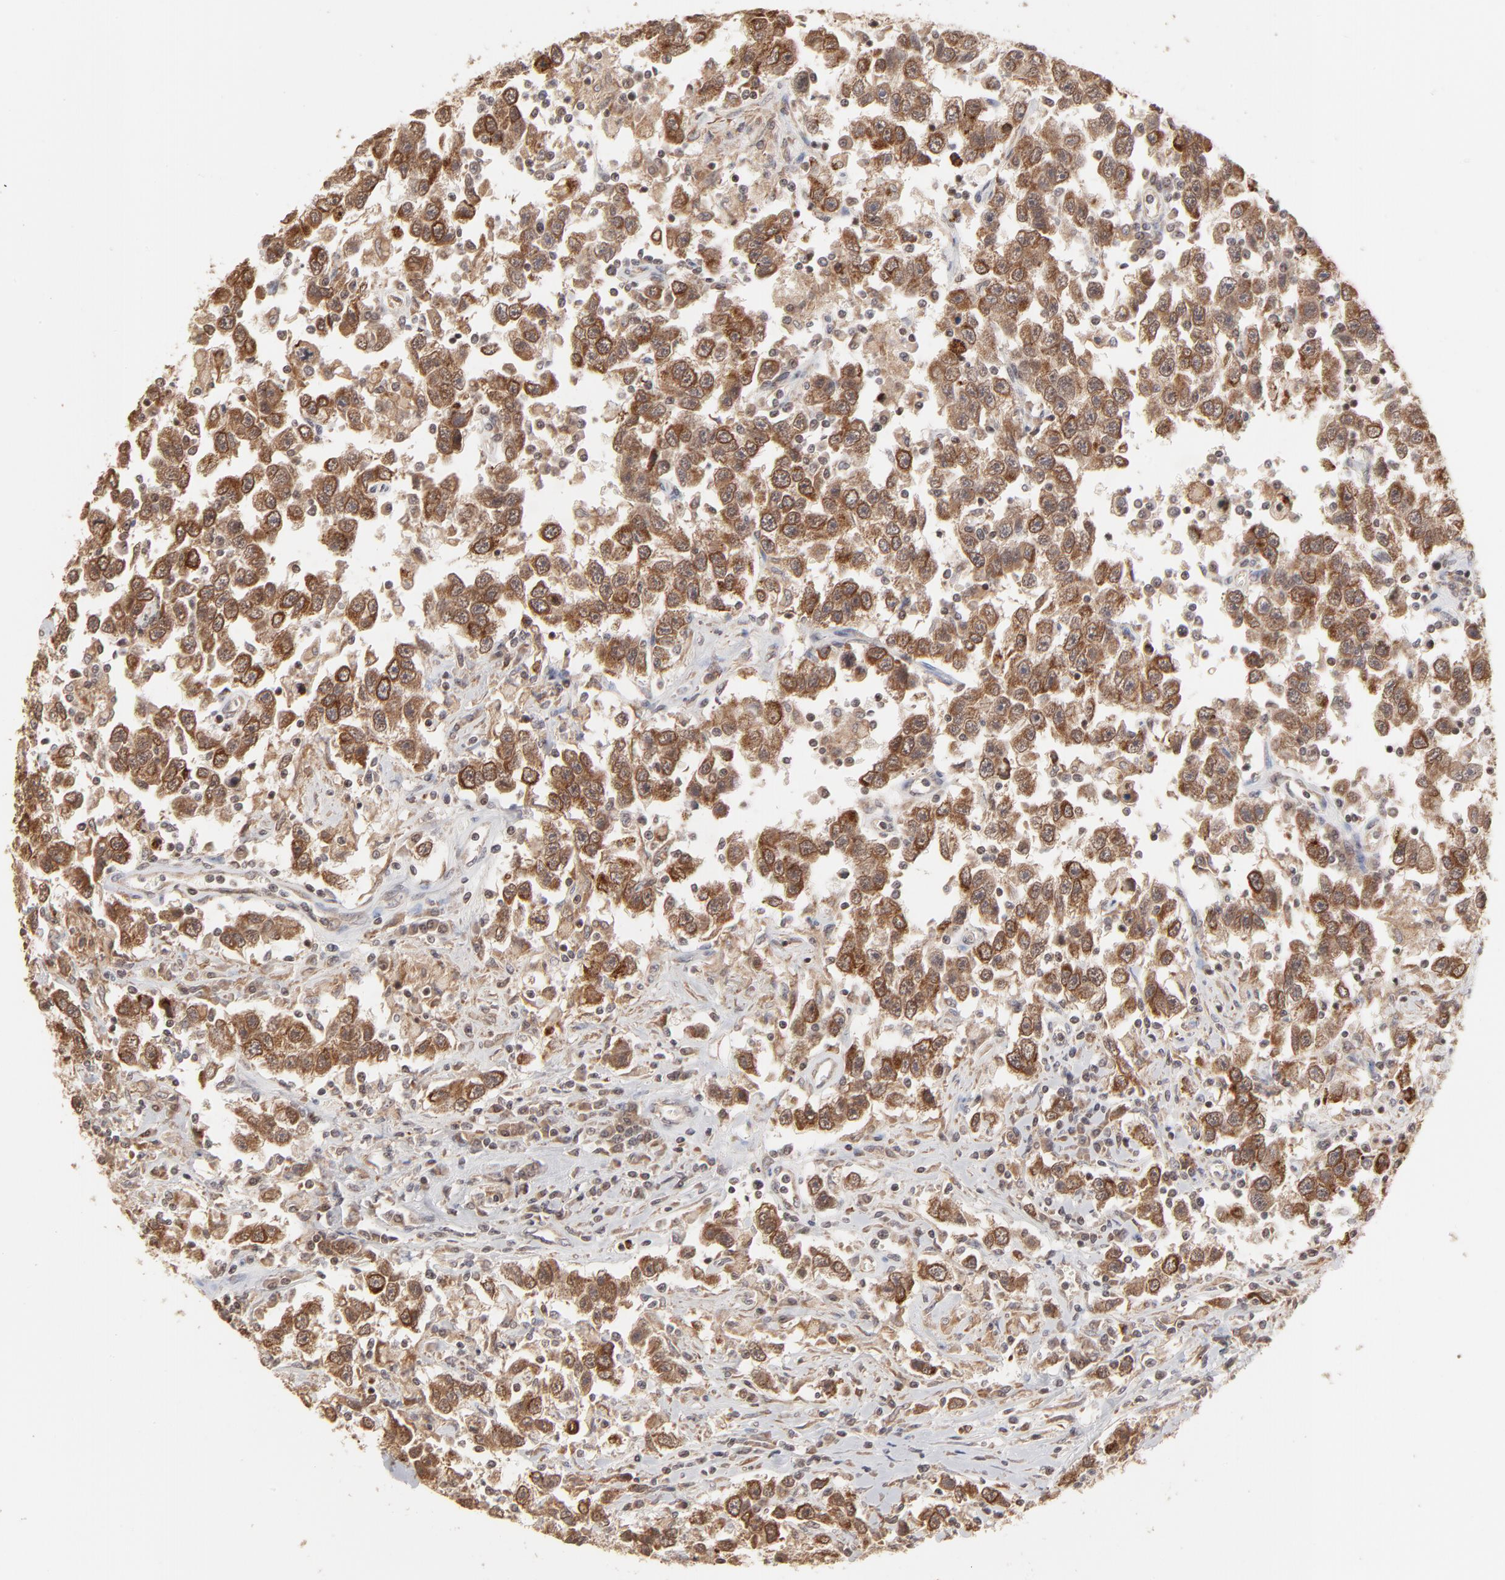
{"staining": {"intensity": "strong", "quantity": ">75%", "location": "cytoplasmic/membranous,nuclear"}, "tissue": "testis cancer", "cell_type": "Tumor cells", "image_type": "cancer", "snomed": [{"axis": "morphology", "description": "Seminoma, NOS"}, {"axis": "topography", "description": "Testis"}], "caption": "This is an image of immunohistochemistry staining of testis seminoma, which shows strong expression in the cytoplasmic/membranous and nuclear of tumor cells.", "gene": "ARIH1", "patient": {"sex": "male", "age": 41}}